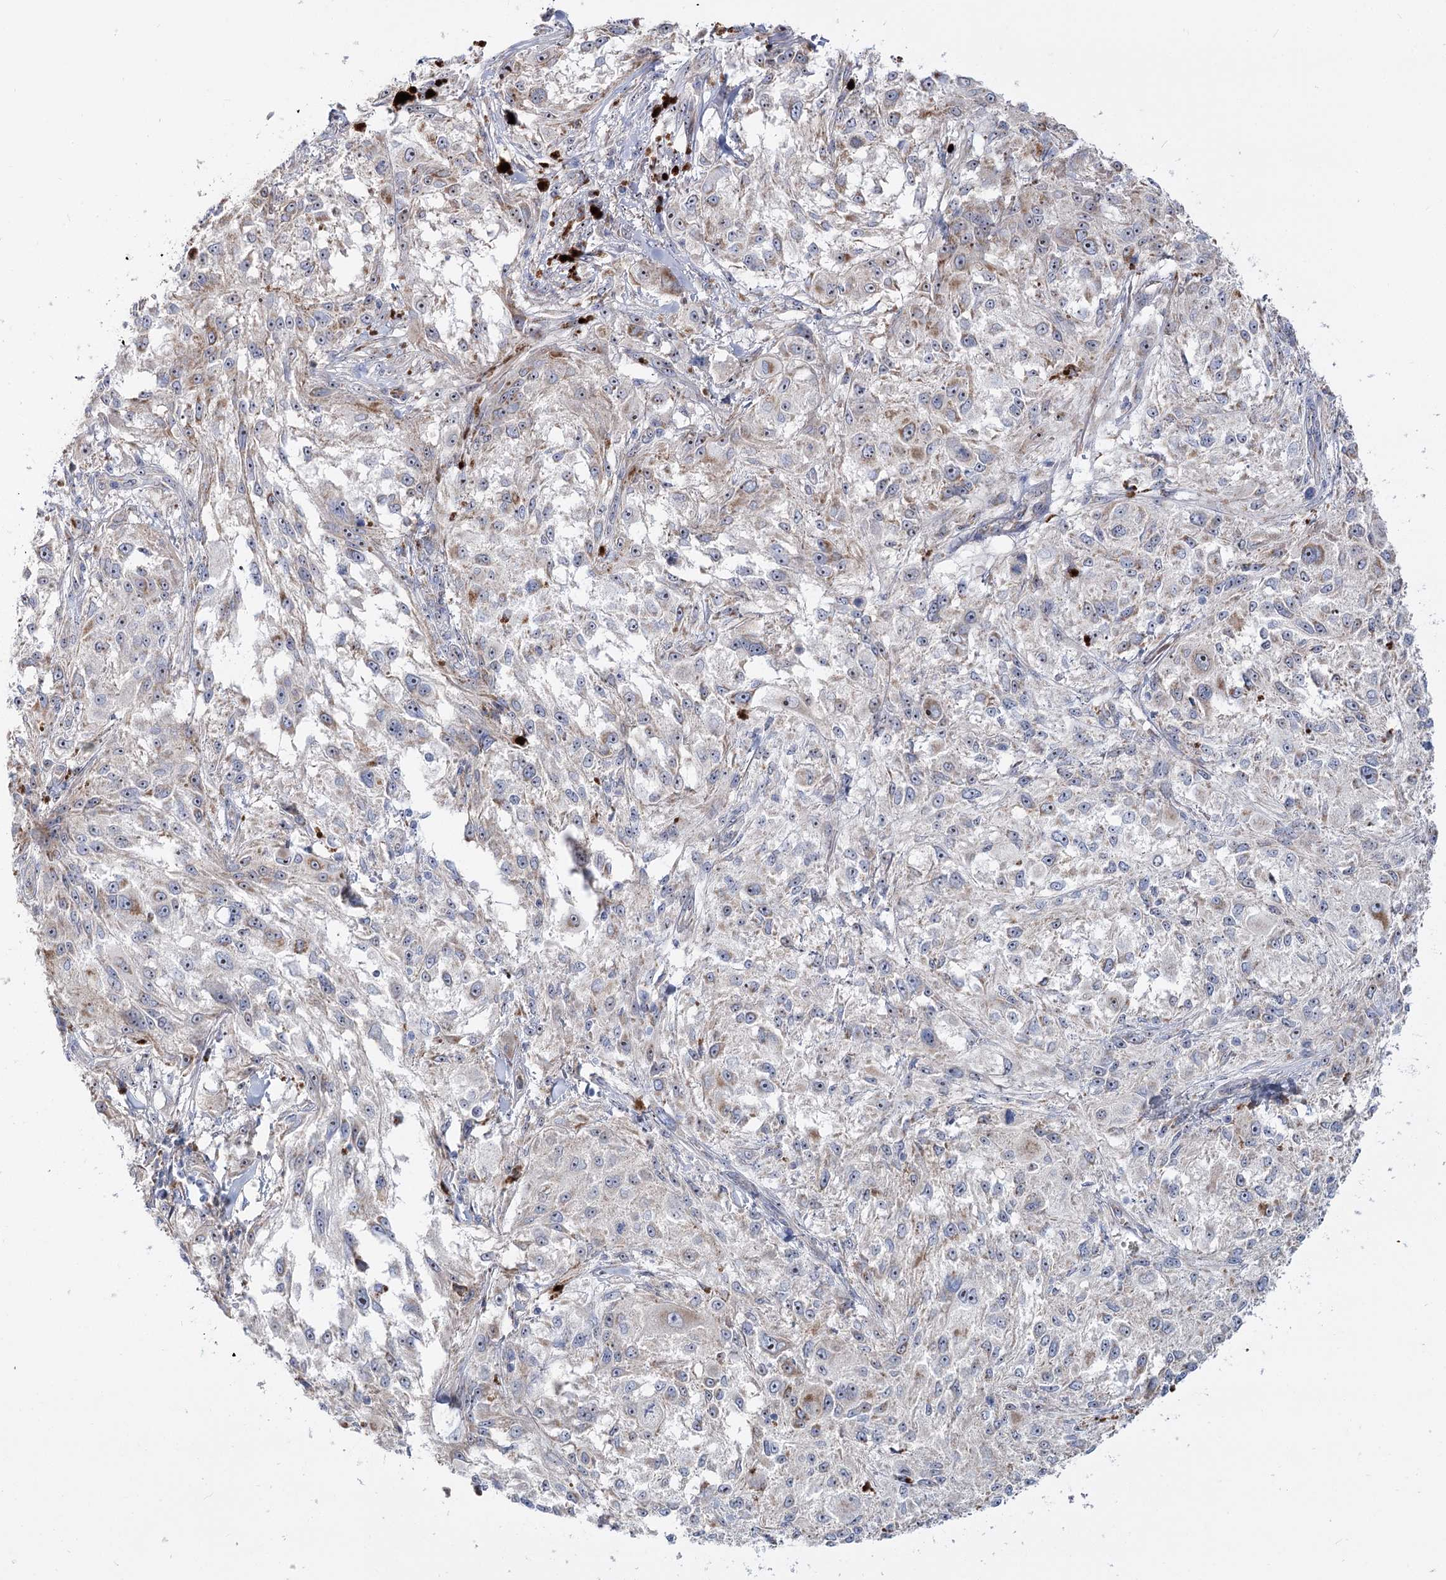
{"staining": {"intensity": "weak", "quantity": "<25%", "location": "cytoplasmic/membranous,nuclear"}, "tissue": "melanoma", "cell_type": "Tumor cells", "image_type": "cancer", "snomed": [{"axis": "morphology", "description": "Necrosis, NOS"}, {"axis": "morphology", "description": "Malignant melanoma, NOS"}, {"axis": "topography", "description": "Skin"}], "caption": "Malignant melanoma stained for a protein using immunohistochemistry displays no expression tumor cells.", "gene": "SUOX", "patient": {"sex": "female", "age": 87}}